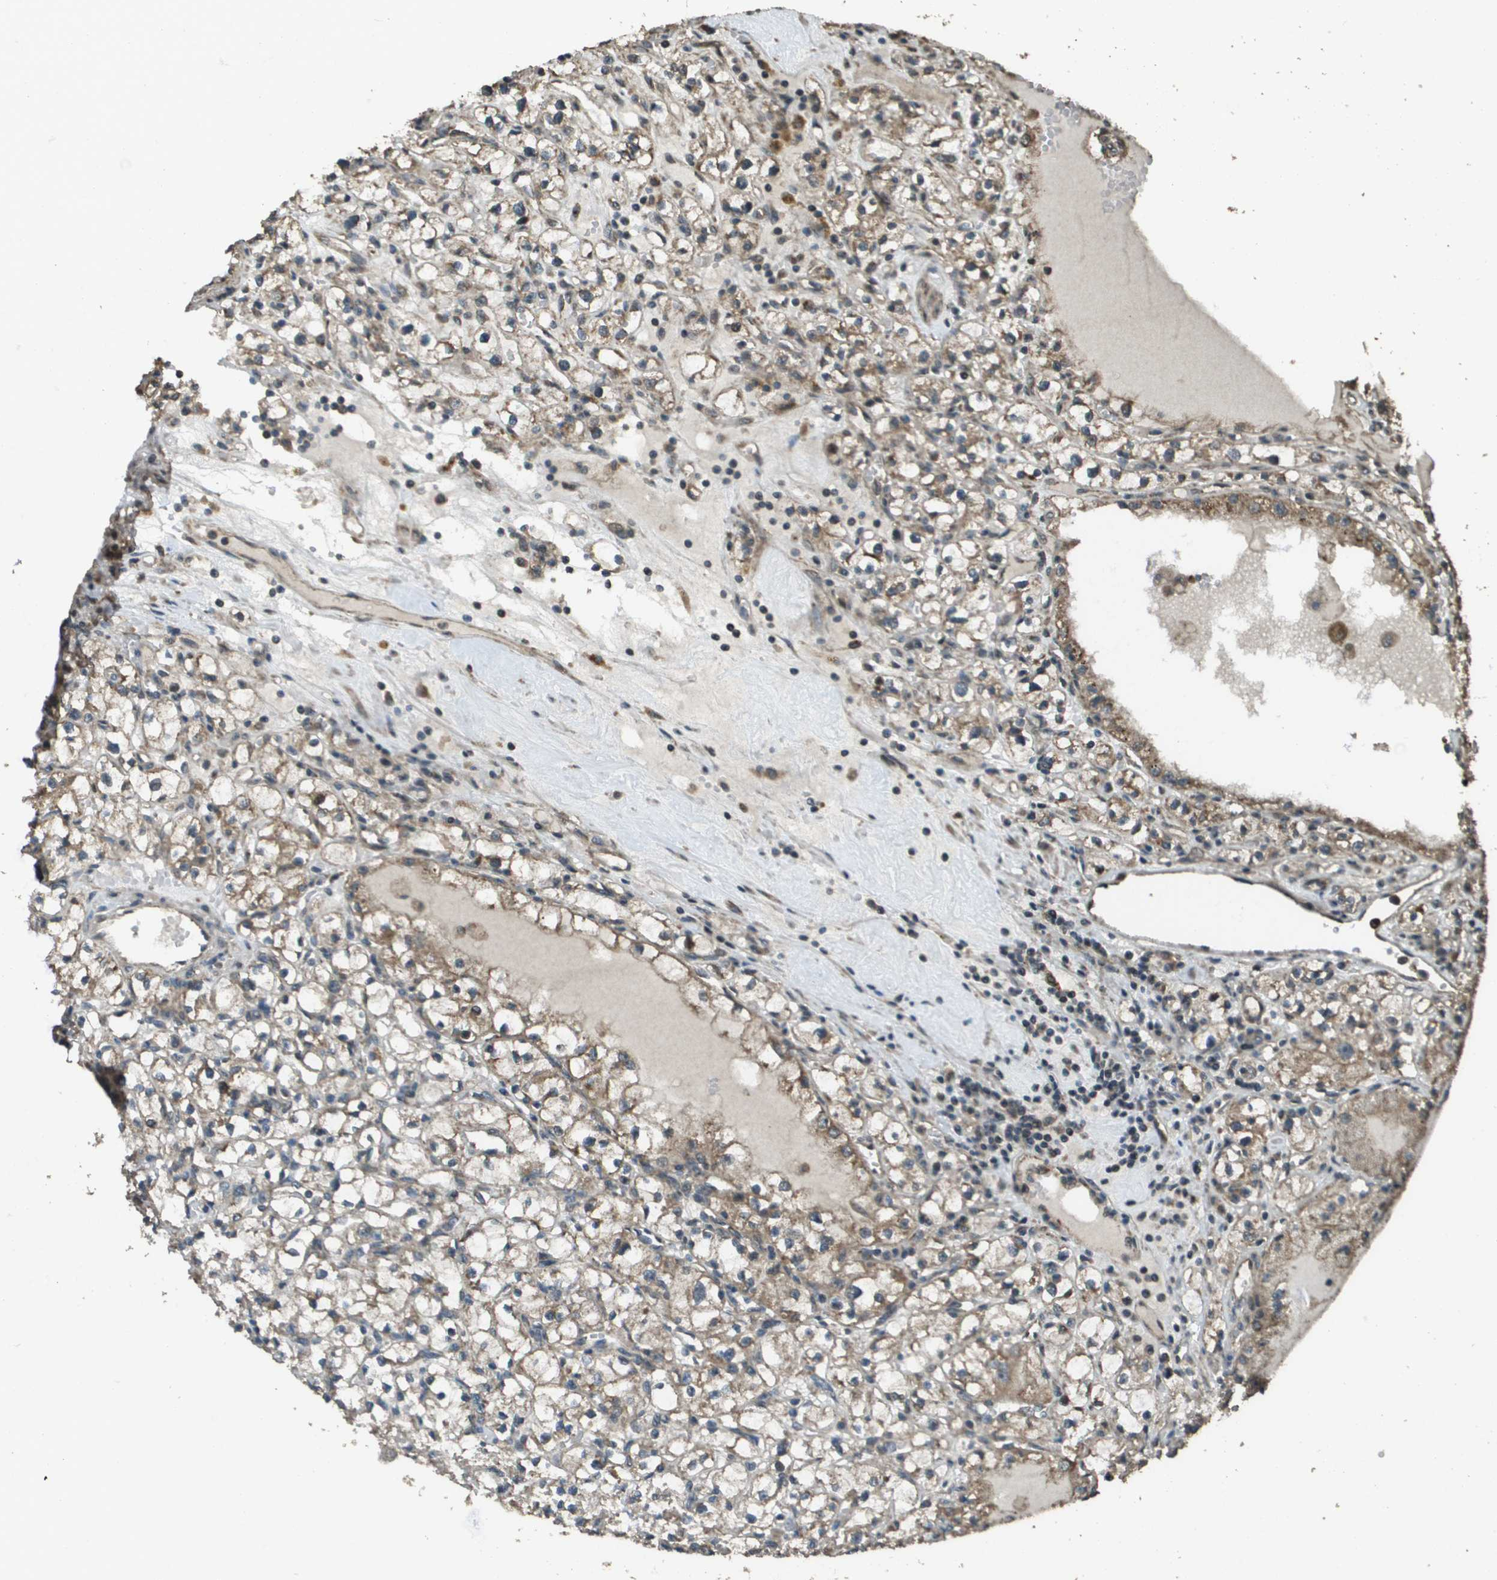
{"staining": {"intensity": "moderate", "quantity": ">75%", "location": "cytoplasmic/membranous"}, "tissue": "renal cancer", "cell_type": "Tumor cells", "image_type": "cancer", "snomed": [{"axis": "morphology", "description": "Adenocarcinoma, NOS"}, {"axis": "topography", "description": "Kidney"}], "caption": "Renal cancer stained for a protein (brown) displays moderate cytoplasmic/membranous positive expression in about >75% of tumor cells.", "gene": "FIG4", "patient": {"sex": "male", "age": 56}}